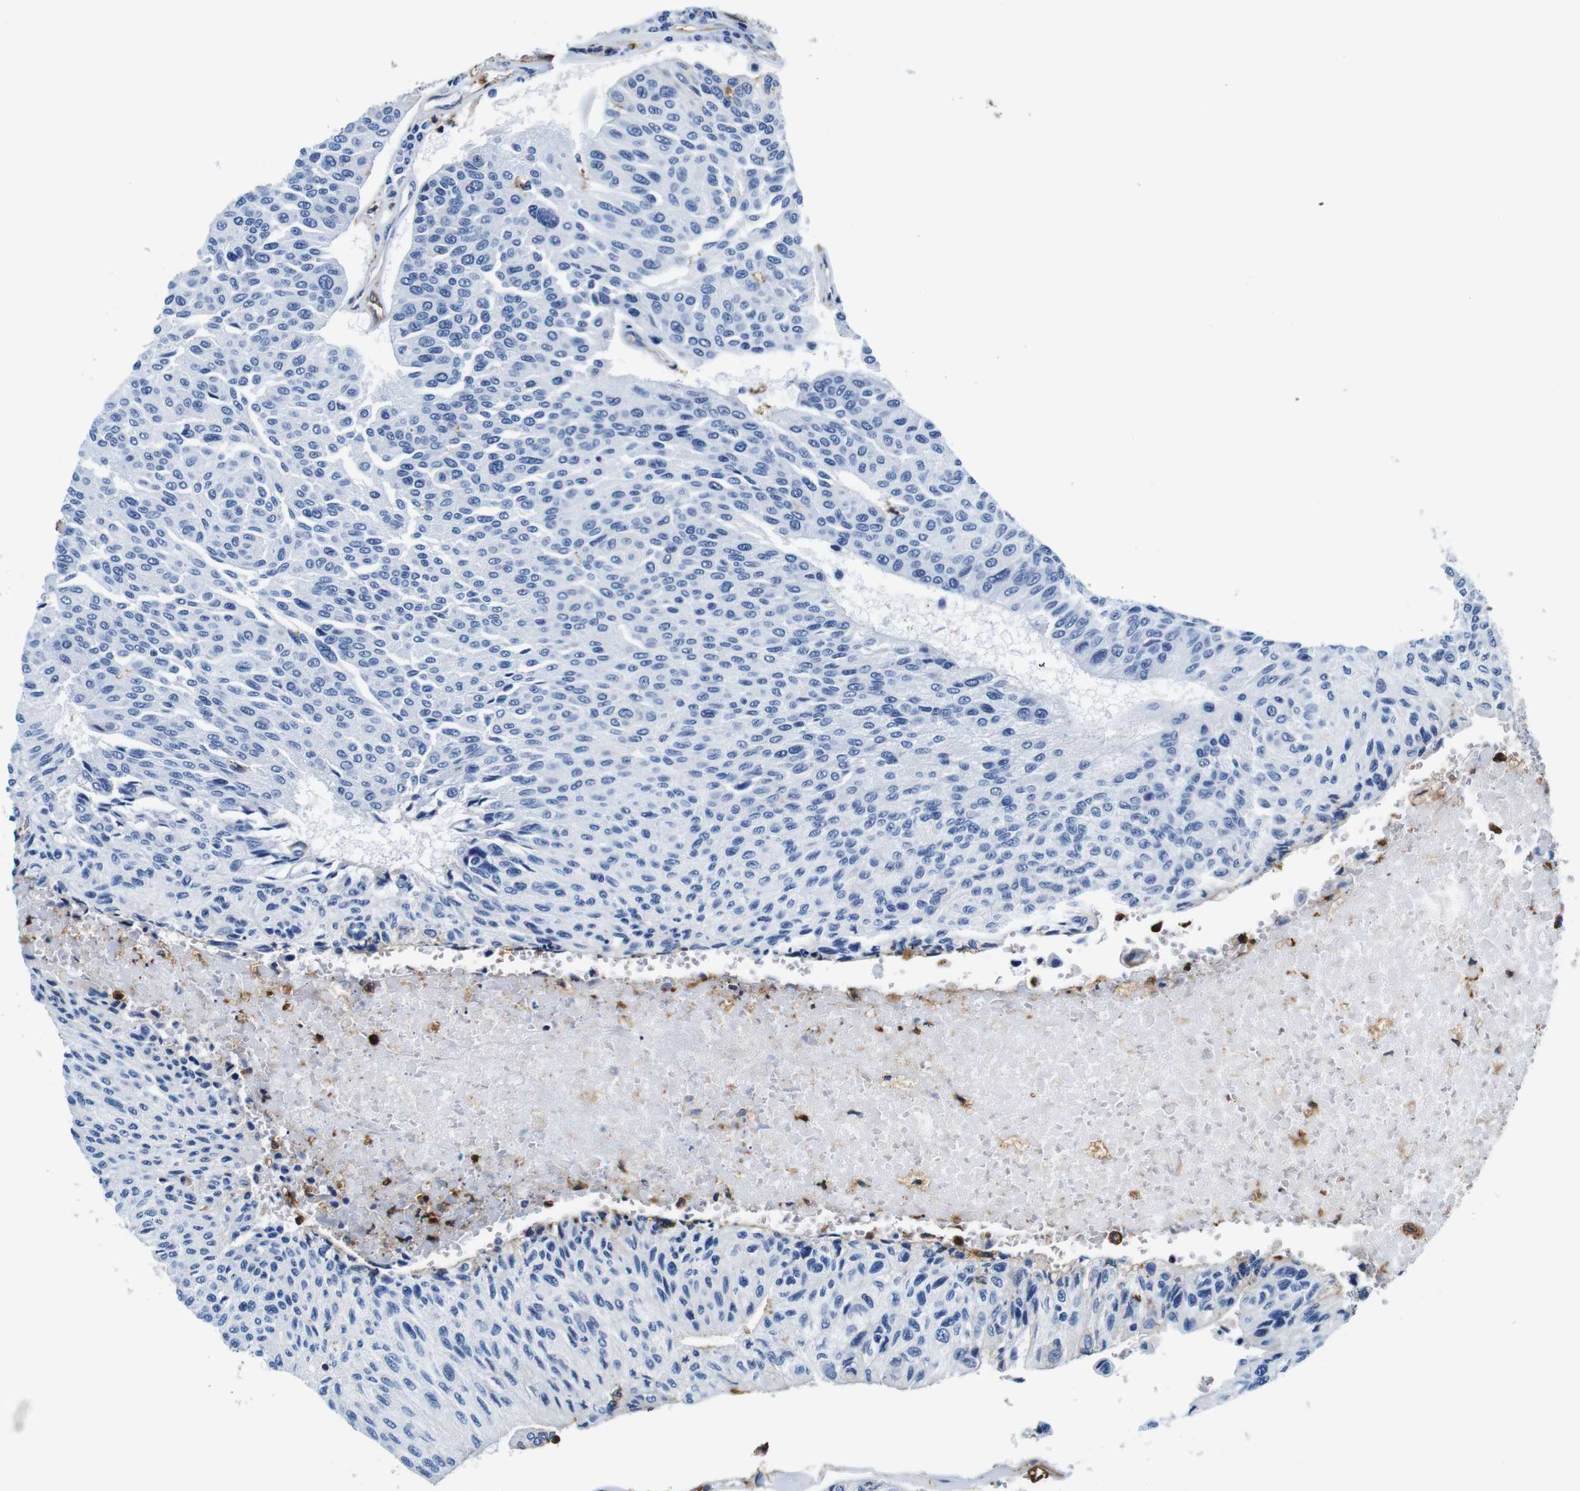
{"staining": {"intensity": "moderate", "quantity": "25%-75%", "location": "cytoplasmic/membranous"}, "tissue": "urothelial cancer", "cell_type": "Tumor cells", "image_type": "cancer", "snomed": [{"axis": "morphology", "description": "Urothelial carcinoma, High grade"}, {"axis": "topography", "description": "Urinary bladder"}], "caption": "A brown stain shows moderate cytoplasmic/membranous positivity of a protein in urothelial cancer tumor cells. The staining was performed using DAB to visualize the protein expression in brown, while the nuclei were stained in blue with hematoxylin (Magnification: 20x).", "gene": "ANXA1", "patient": {"sex": "male", "age": 66}}